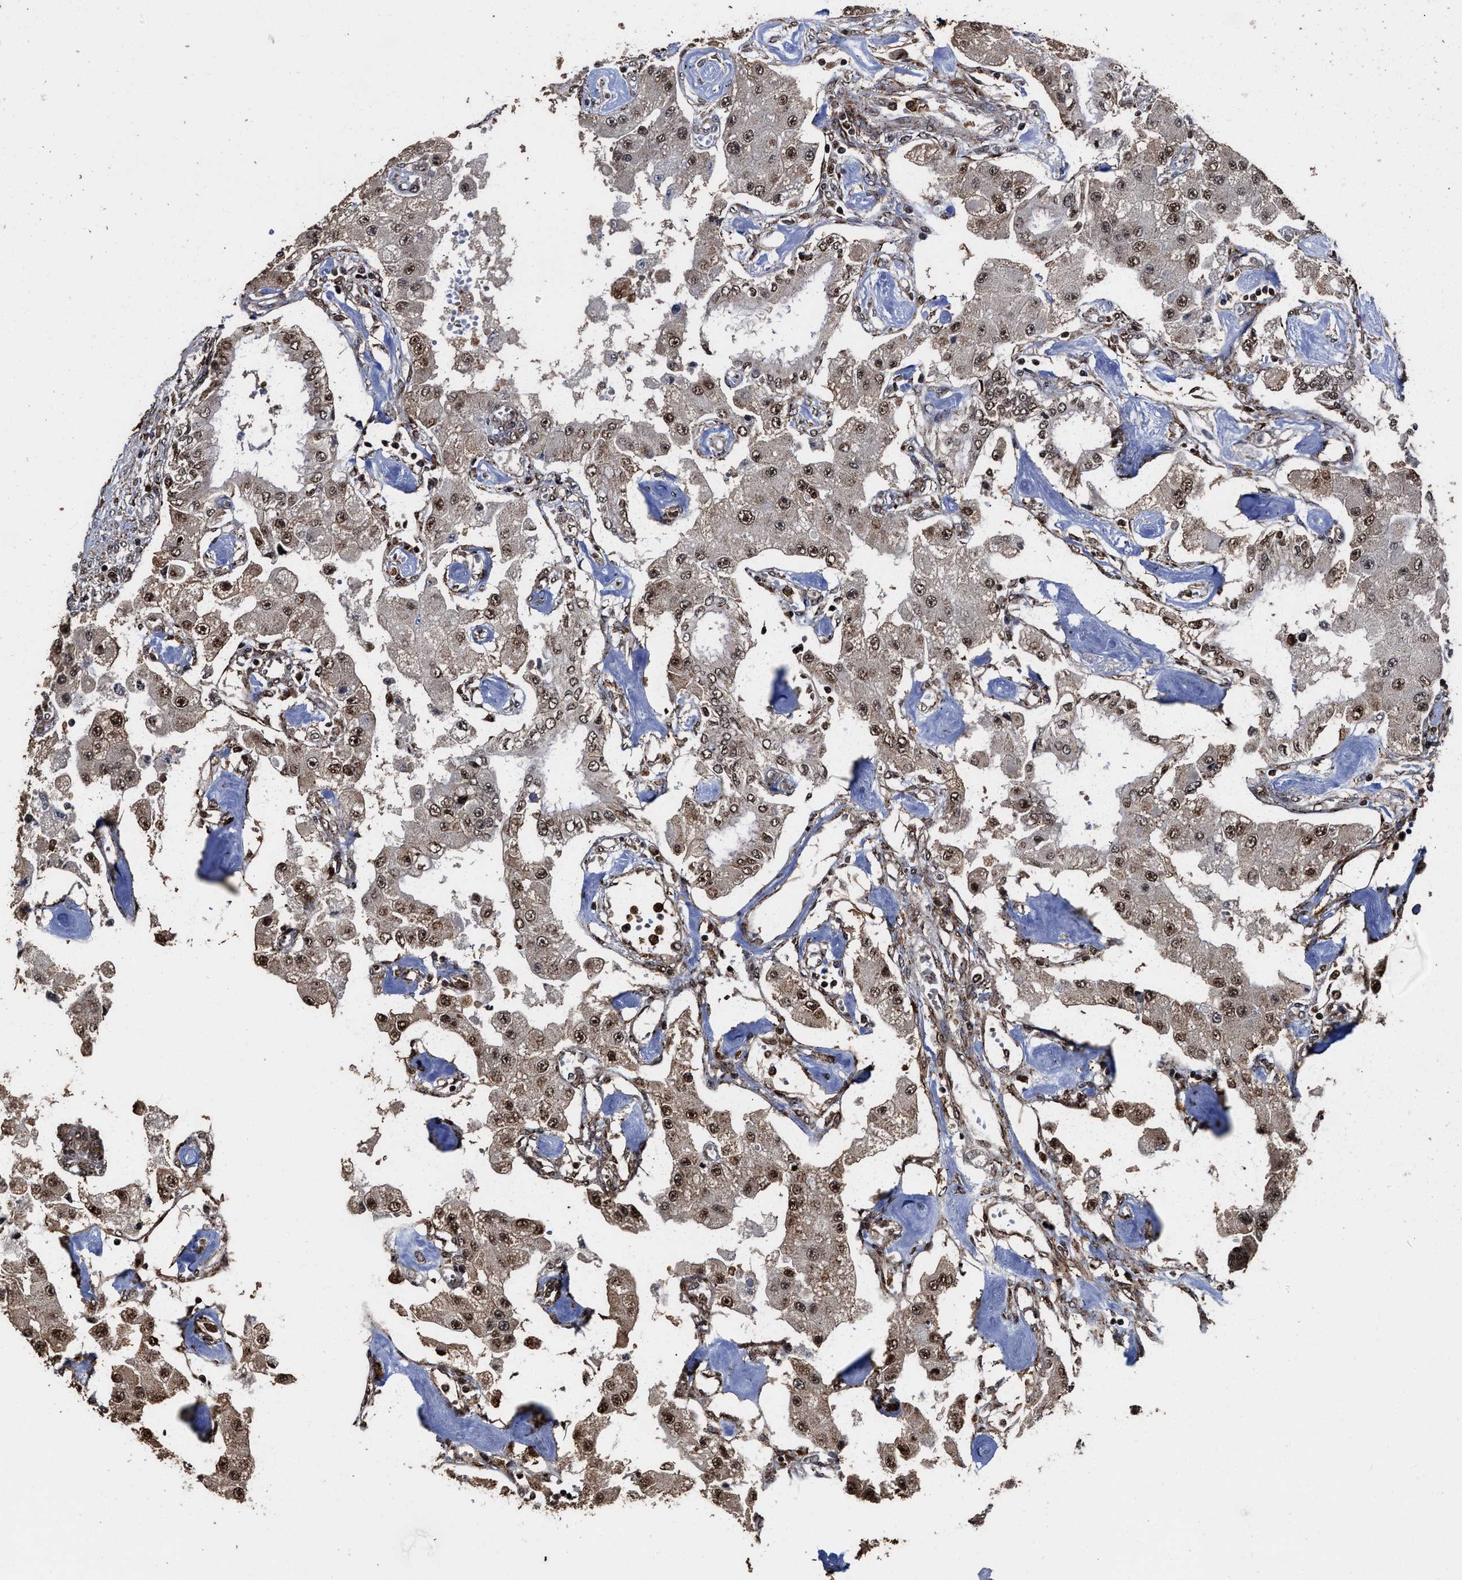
{"staining": {"intensity": "moderate", "quantity": ">75%", "location": "cytoplasmic/membranous,nuclear"}, "tissue": "carcinoid", "cell_type": "Tumor cells", "image_type": "cancer", "snomed": [{"axis": "morphology", "description": "Carcinoid, malignant, NOS"}, {"axis": "topography", "description": "Pancreas"}], "caption": "The photomicrograph shows a brown stain indicating the presence of a protein in the cytoplasmic/membranous and nuclear of tumor cells in carcinoid.", "gene": "SEPTIN2", "patient": {"sex": "male", "age": 41}}